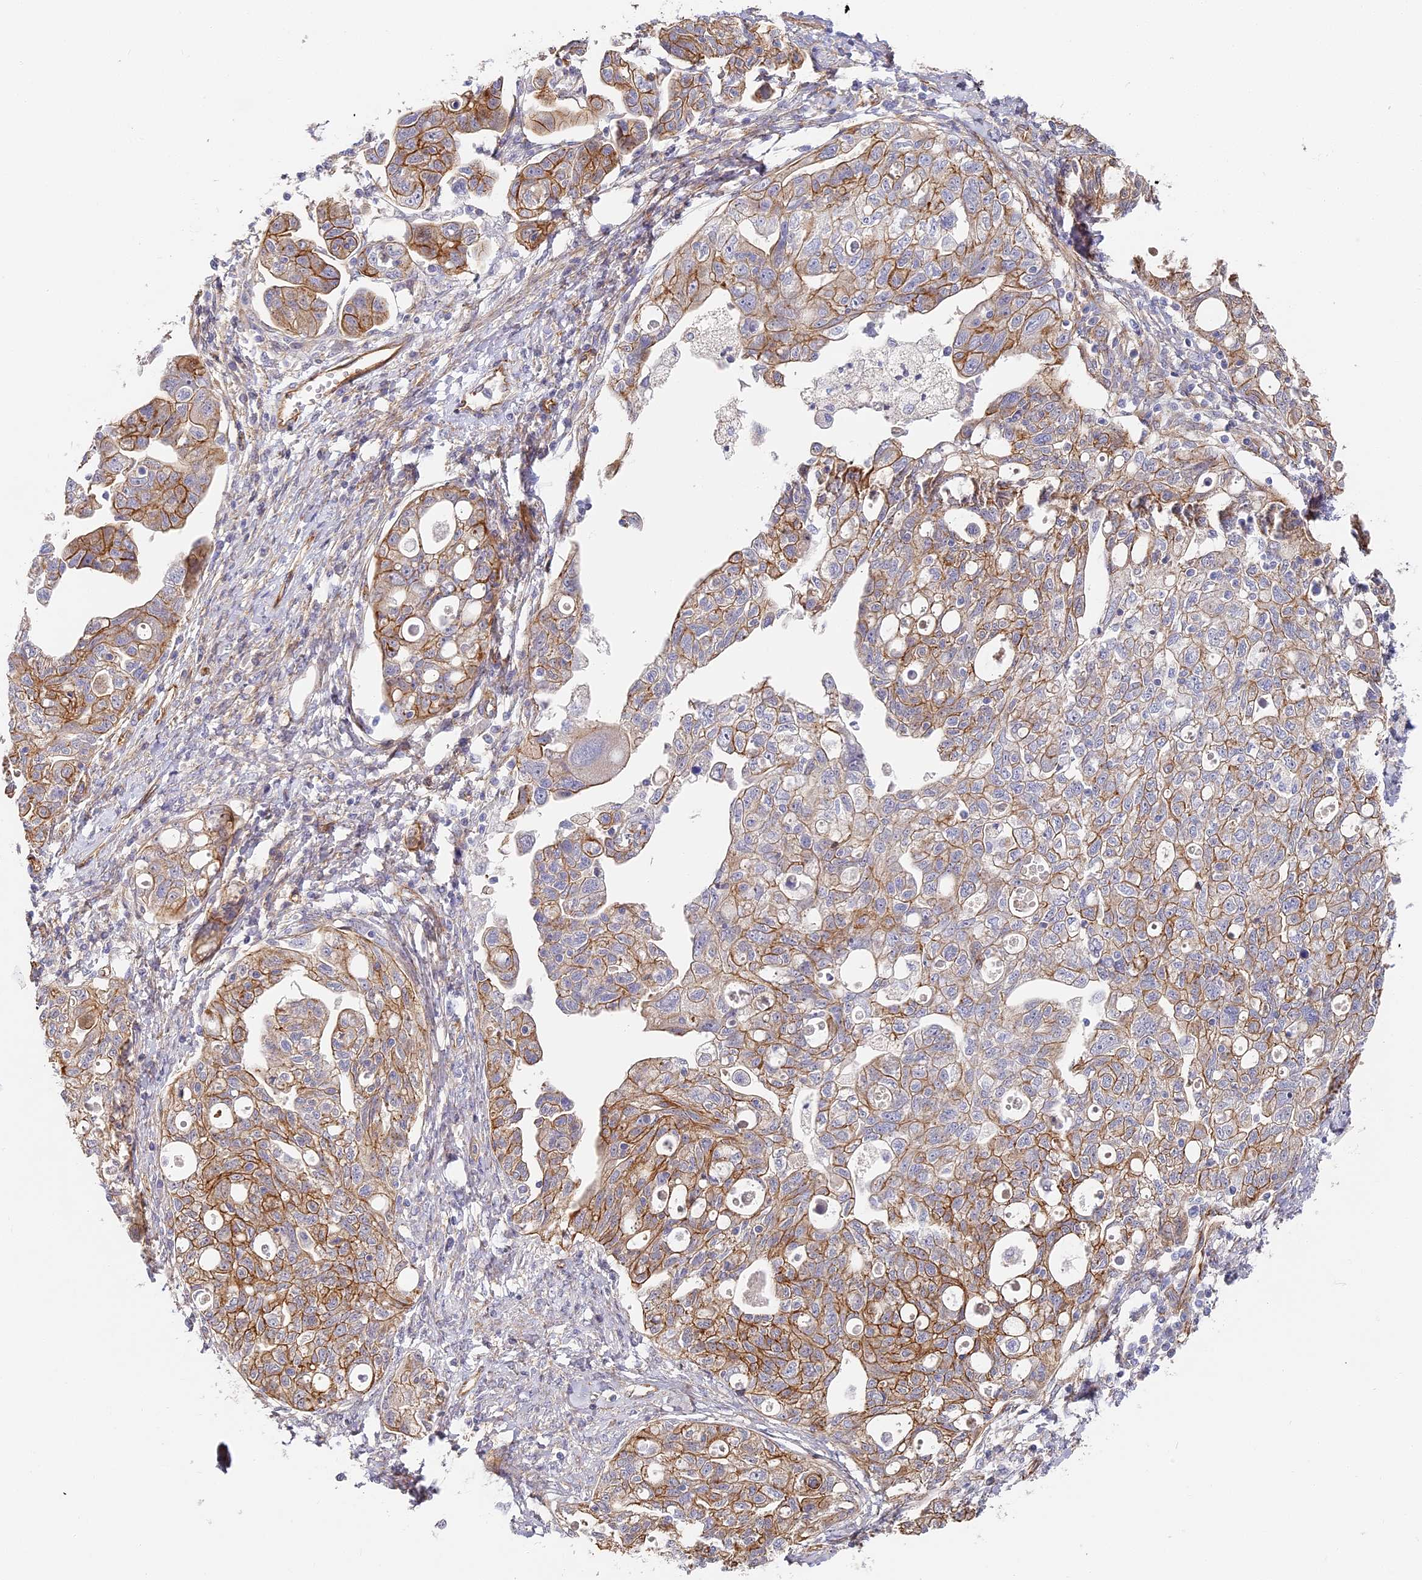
{"staining": {"intensity": "moderate", "quantity": ">75%", "location": "cytoplasmic/membranous"}, "tissue": "ovarian cancer", "cell_type": "Tumor cells", "image_type": "cancer", "snomed": [{"axis": "morphology", "description": "Carcinoma, NOS"}, {"axis": "morphology", "description": "Cystadenocarcinoma, serous, NOS"}, {"axis": "topography", "description": "Ovary"}], "caption": "Immunohistochemical staining of human ovarian cancer displays medium levels of moderate cytoplasmic/membranous positivity in about >75% of tumor cells.", "gene": "CCDC30", "patient": {"sex": "female", "age": 69}}